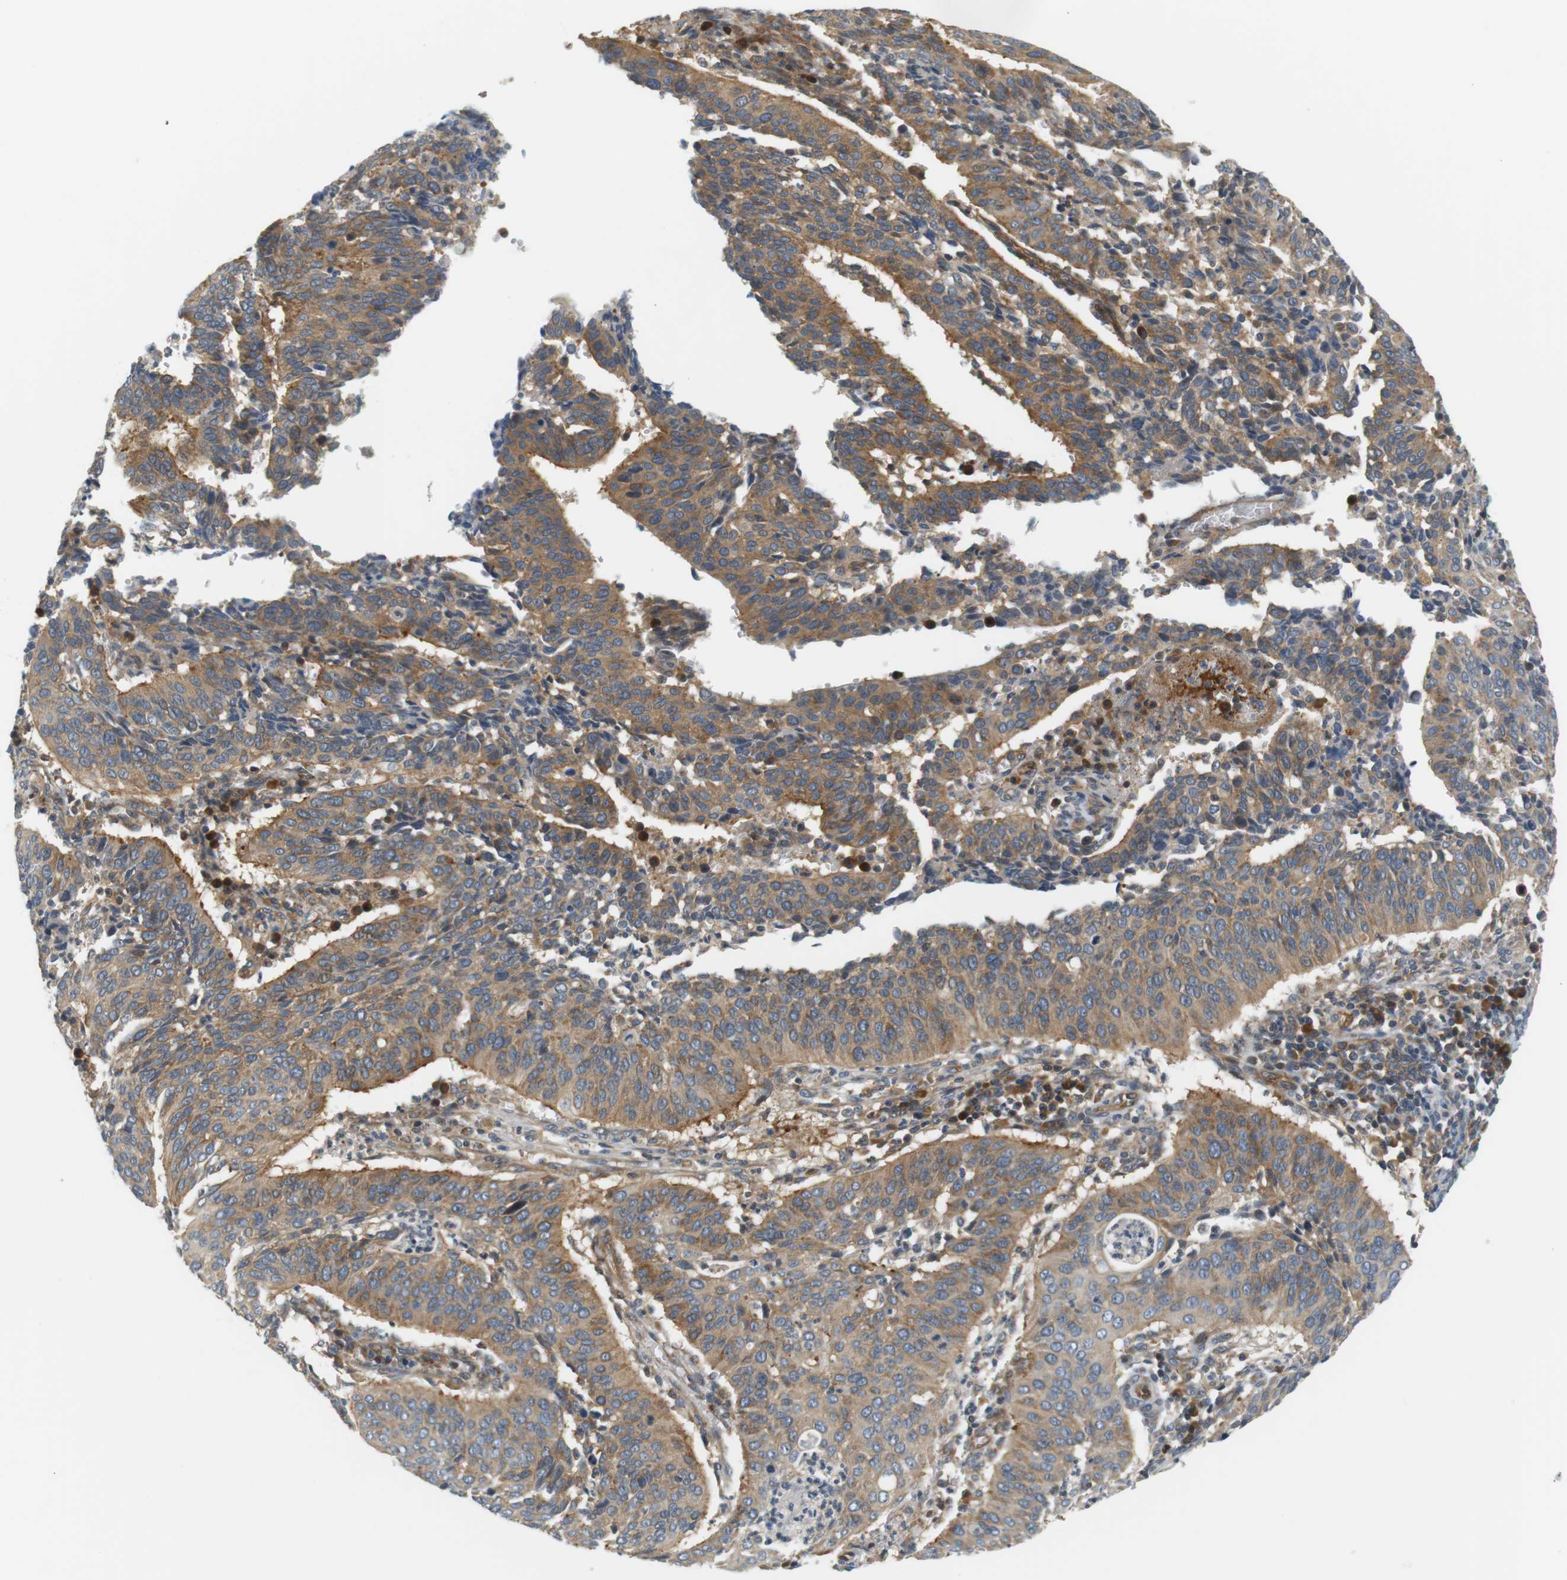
{"staining": {"intensity": "moderate", "quantity": ">75%", "location": "cytoplasmic/membranous"}, "tissue": "cervical cancer", "cell_type": "Tumor cells", "image_type": "cancer", "snomed": [{"axis": "morphology", "description": "Normal tissue, NOS"}, {"axis": "morphology", "description": "Squamous cell carcinoma, NOS"}, {"axis": "topography", "description": "Cervix"}], "caption": "Immunohistochemical staining of cervical squamous cell carcinoma reveals moderate cytoplasmic/membranous protein expression in approximately >75% of tumor cells.", "gene": "SH3GLB1", "patient": {"sex": "female", "age": 39}}